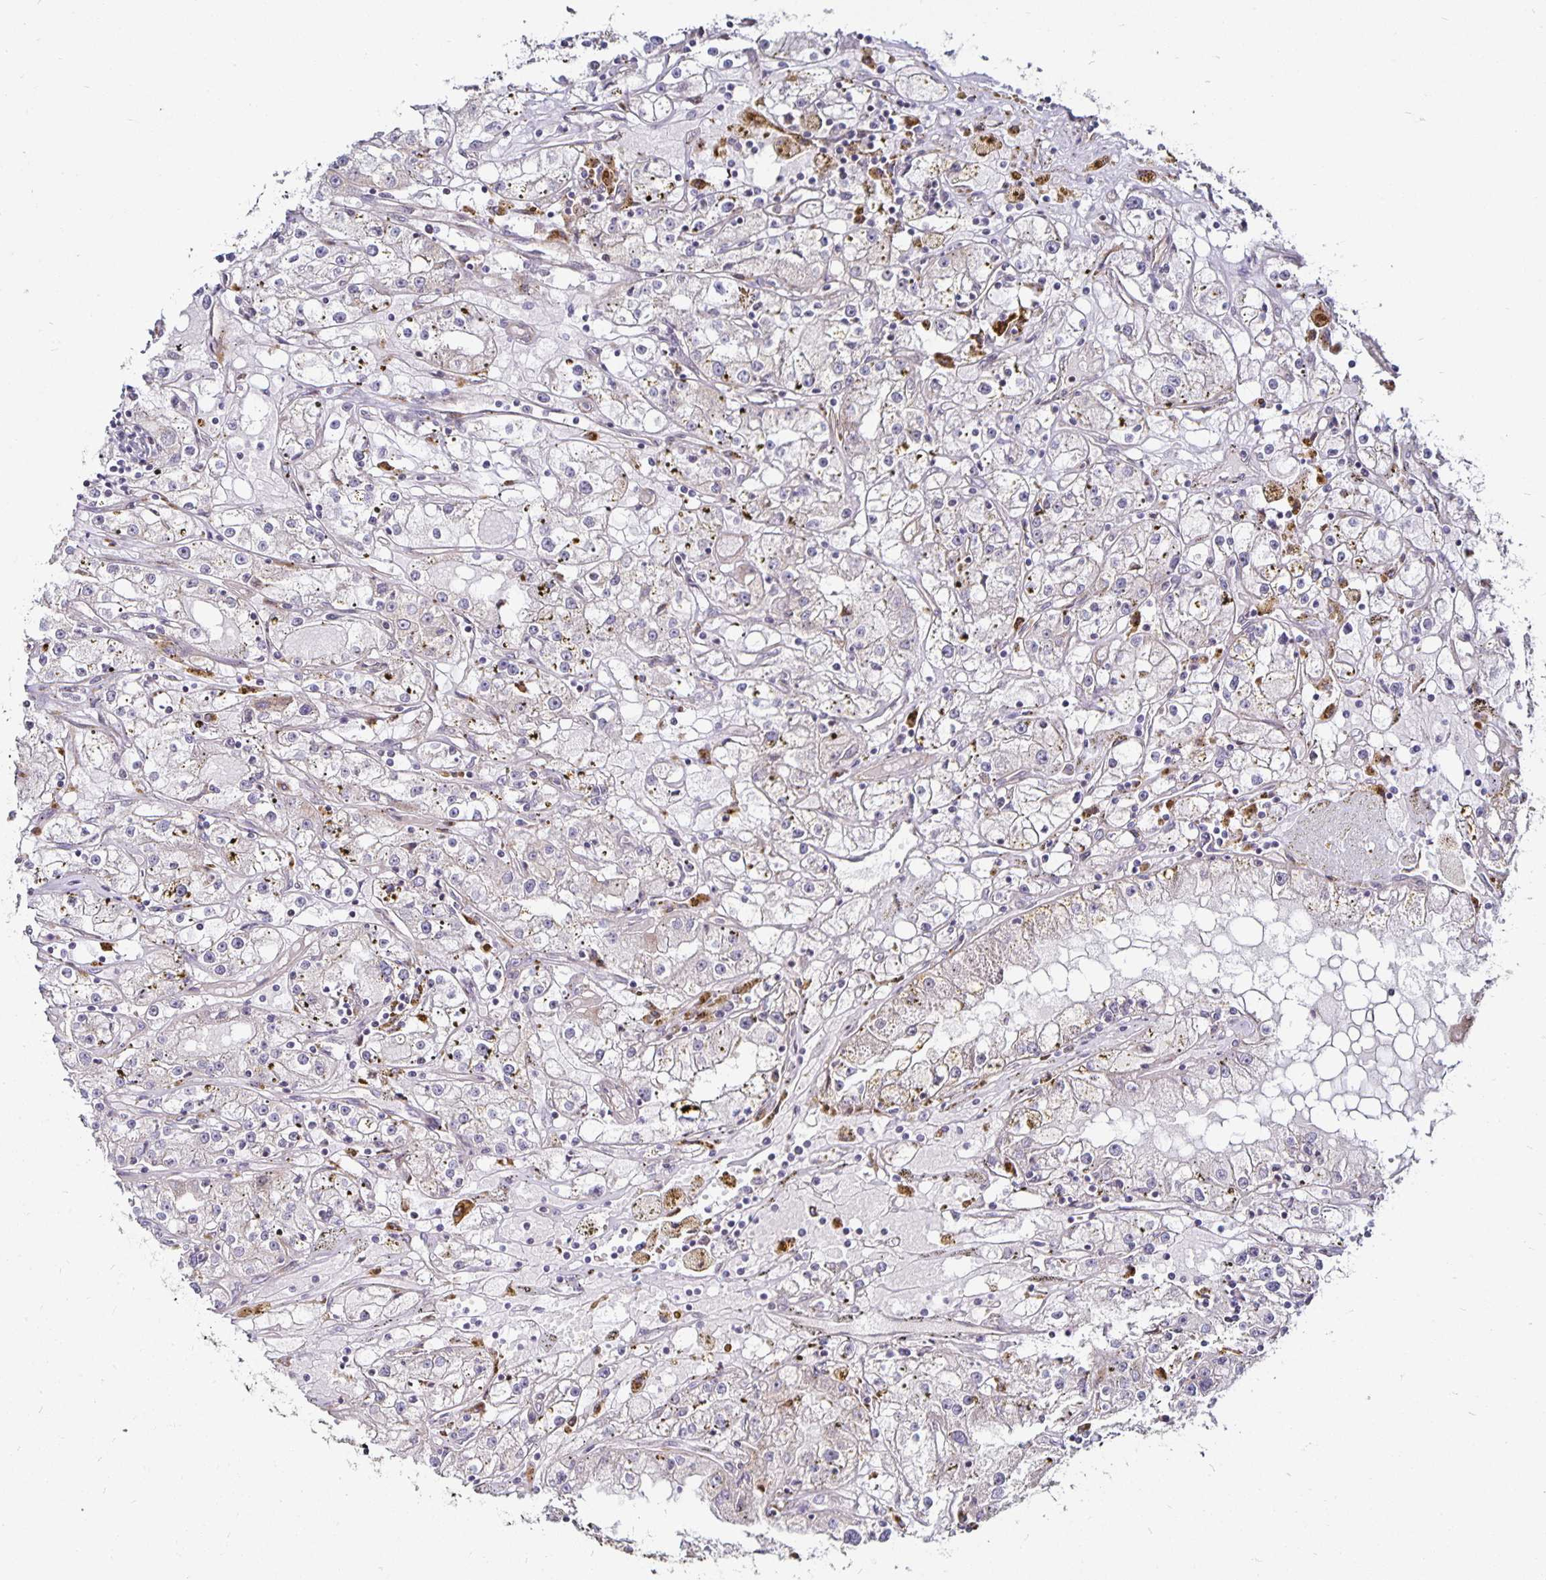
{"staining": {"intensity": "negative", "quantity": "none", "location": "none"}, "tissue": "renal cancer", "cell_type": "Tumor cells", "image_type": "cancer", "snomed": [{"axis": "morphology", "description": "Adenocarcinoma, NOS"}, {"axis": "topography", "description": "Kidney"}], "caption": "High magnification brightfield microscopy of renal cancer (adenocarcinoma) stained with DAB (brown) and counterstained with hematoxylin (blue): tumor cells show no significant expression.", "gene": "CYP27A1", "patient": {"sex": "male", "age": 56}}